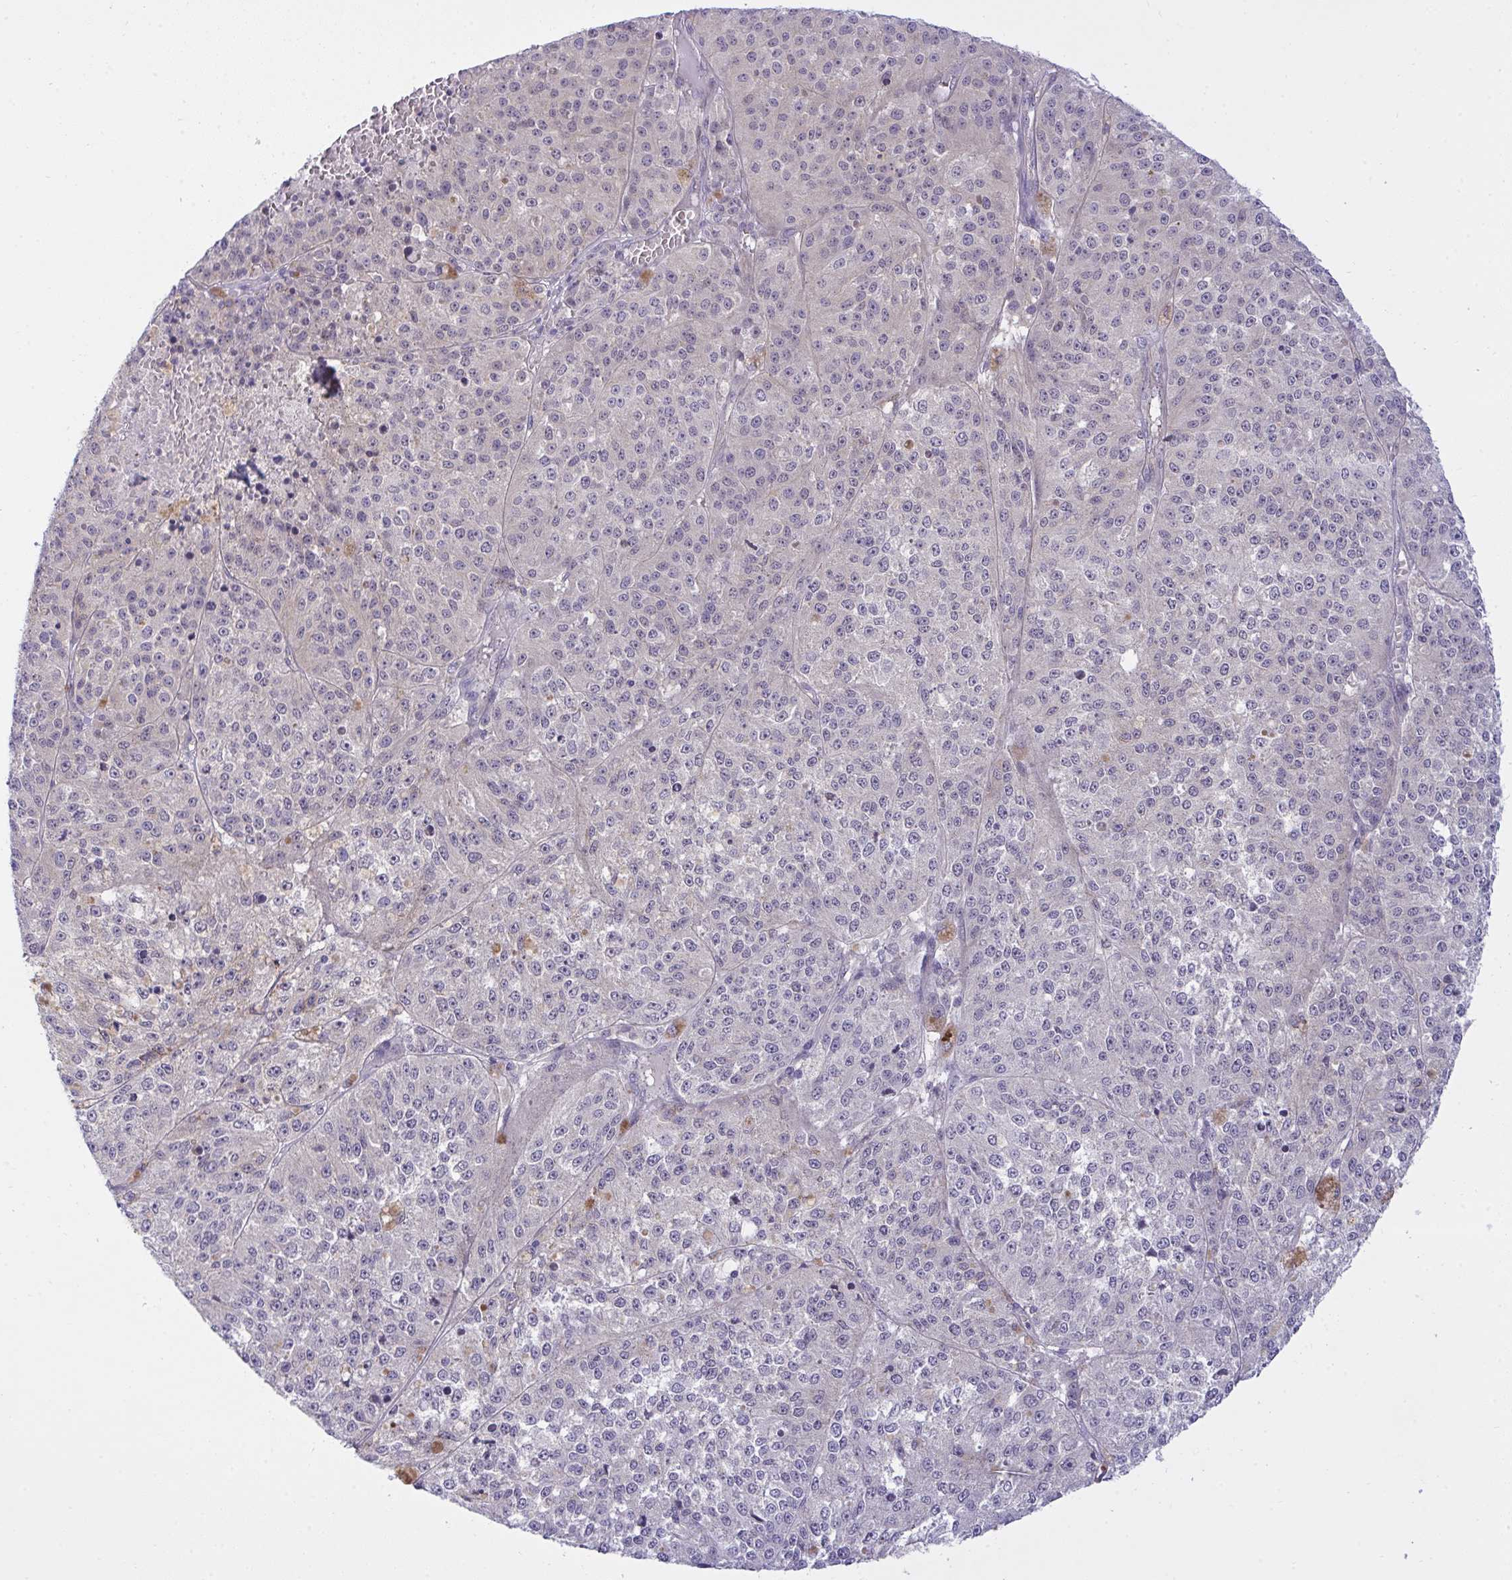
{"staining": {"intensity": "negative", "quantity": "none", "location": "none"}, "tissue": "melanoma", "cell_type": "Tumor cells", "image_type": "cancer", "snomed": [{"axis": "morphology", "description": "Malignant melanoma, Metastatic site"}, {"axis": "topography", "description": "Lymph node"}], "caption": "High power microscopy image of an IHC photomicrograph of melanoma, revealing no significant staining in tumor cells.", "gene": "HOXD12", "patient": {"sex": "female", "age": 64}}